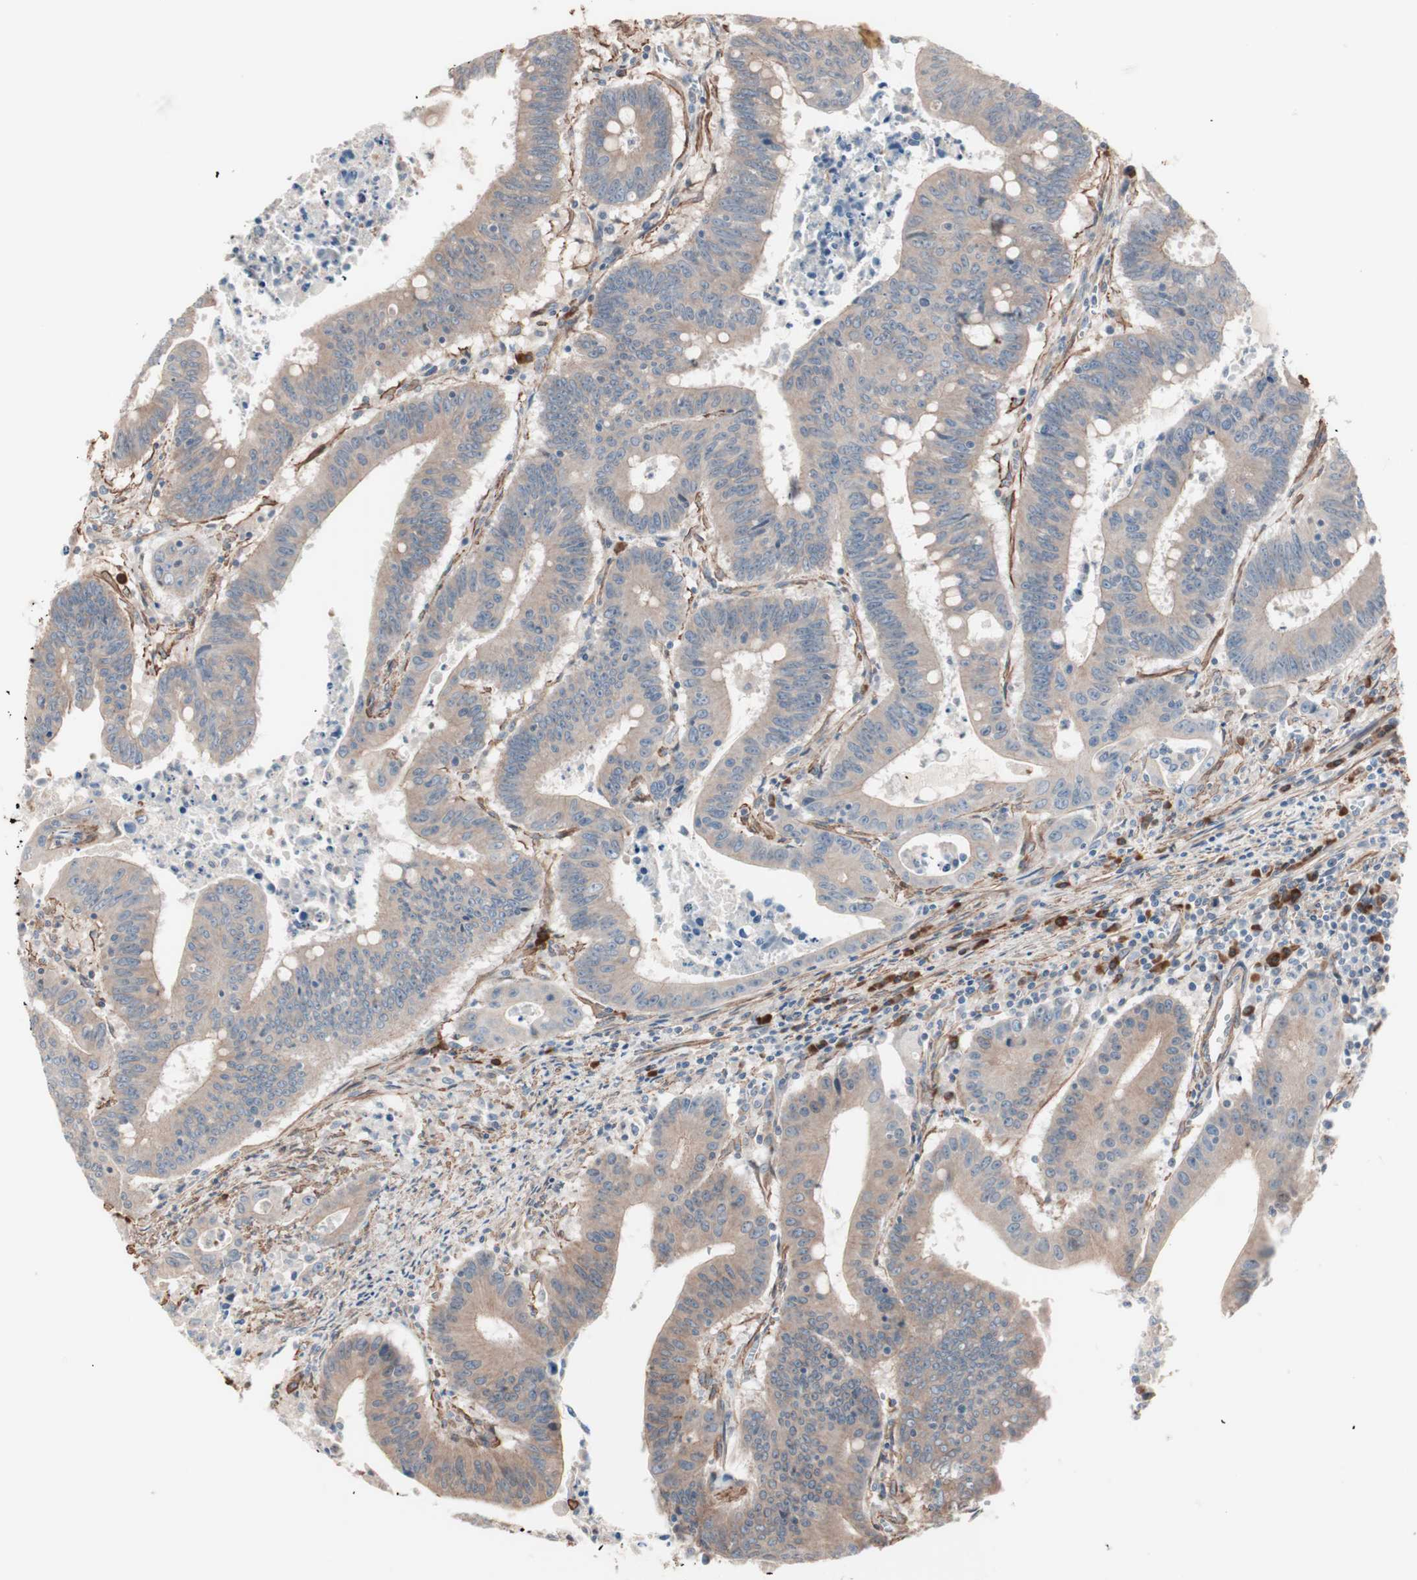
{"staining": {"intensity": "moderate", "quantity": ">75%", "location": "cytoplasmic/membranous"}, "tissue": "colorectal cancer", "cell_type": "Tumor cells", "image_type": "cancer", "snomed": [{"axis": "morphology", "description": "Adenocarcinoma, NOS"}, {"axis": "topography", "description": "Colon"}], "caption": "A histopathology image of colorectal cancer (adenocarcinoma) stained for a protein demonstrates moderate cytoplasmic/membranous brown staining in tumor cells.", "gene": "ALG5", "patient": {"sex": "male", "age": 45}}